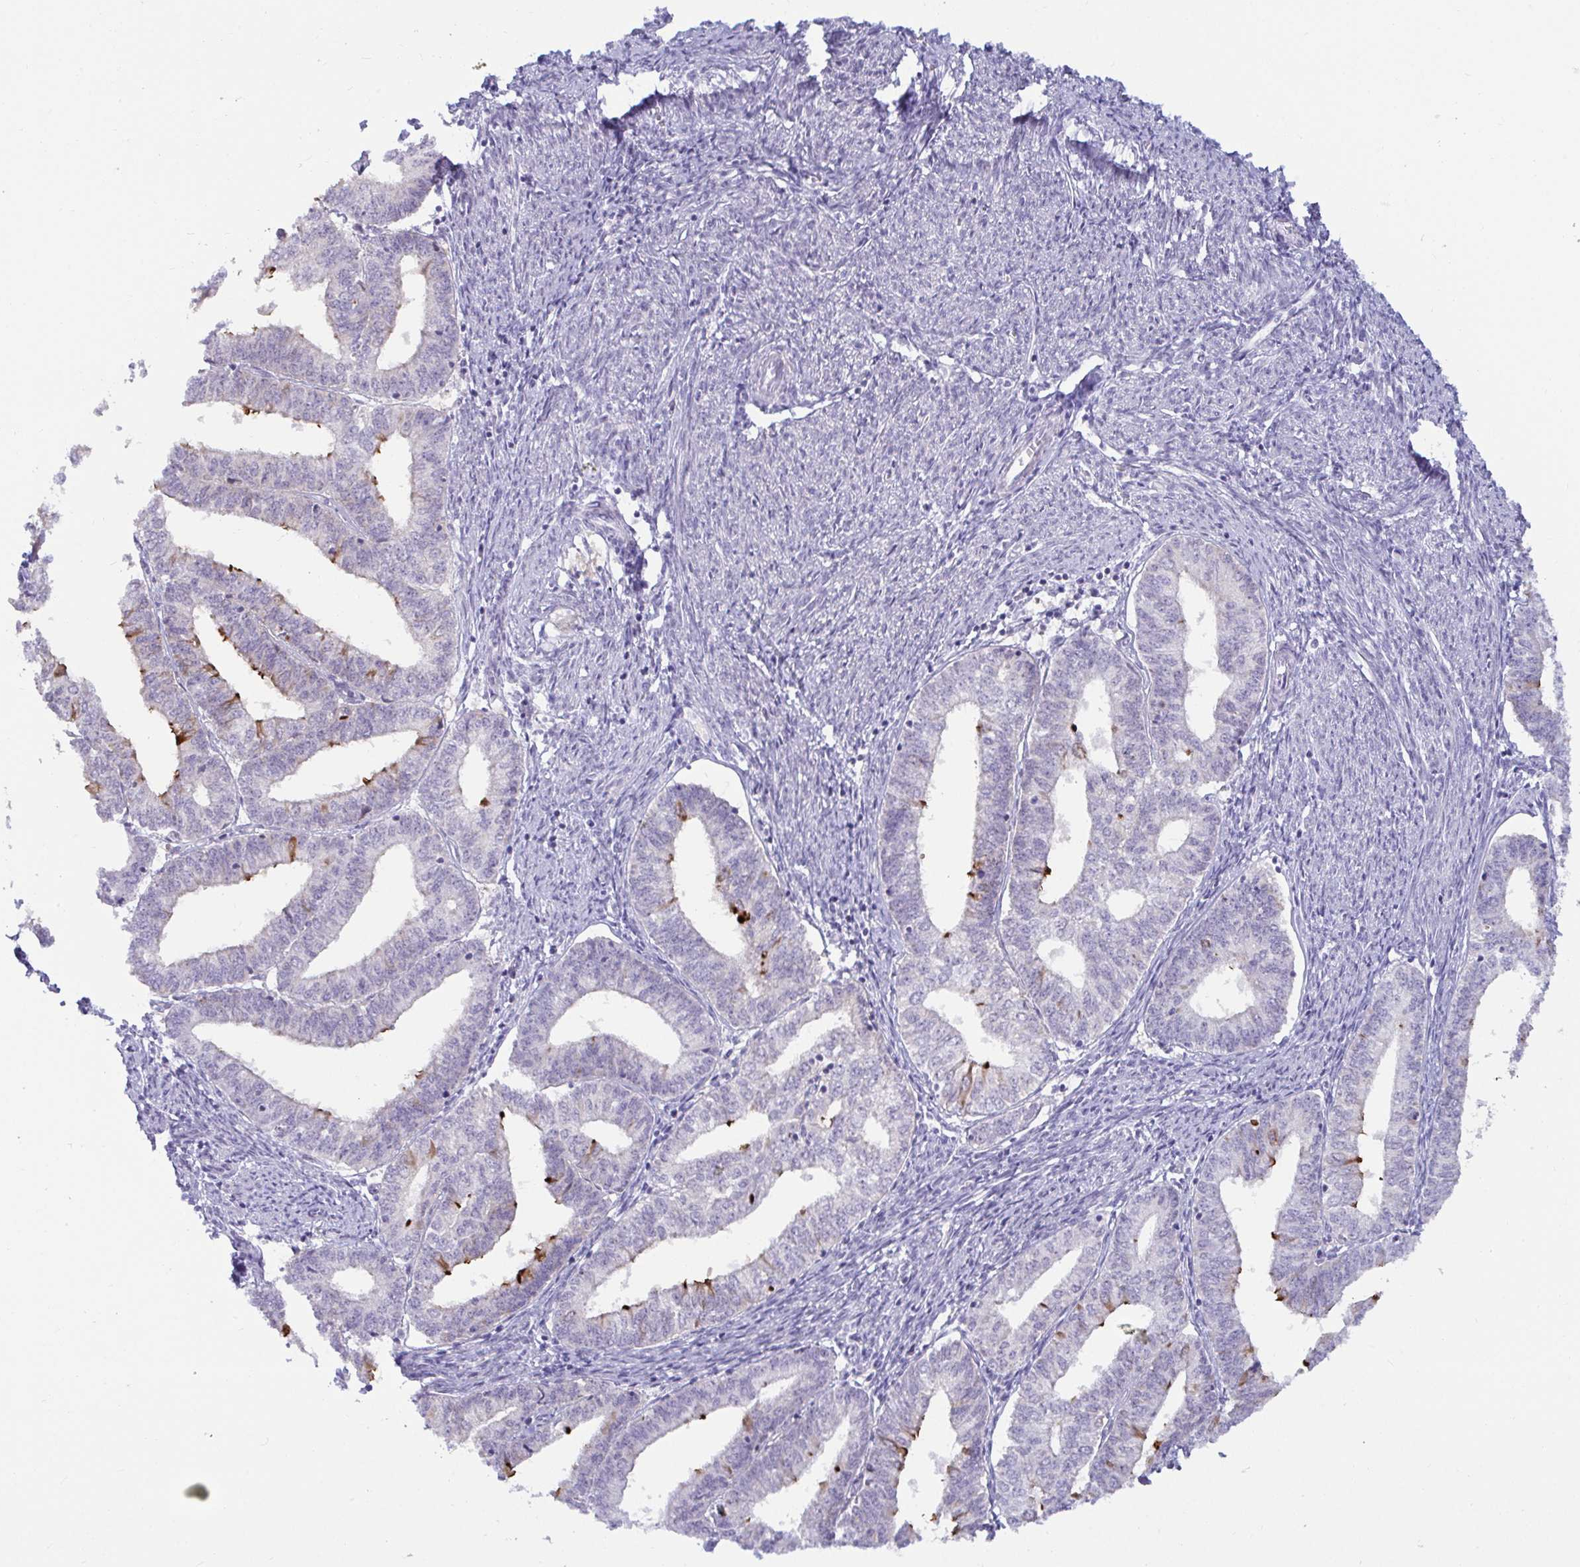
{"staining": {"intensity": "negative", "quantity": "none", "location": "none"}, "tissue": "endometrial cancer", "cell_type": "Tumor cells", "image_type": "cancer", "snomed": [{"axis": "morphology", "description": "Adenocarcinoma, NOS"}, {"axis": "topography", "description": "Endometrium"}], "caption": "Endometrial cancer (adenocarcinoma) stained for a protein using immunohistochemistry exhibits no expression tumor cells.", "gene": "GSTM1", "patient": {"sex": "female", "age": 61}}